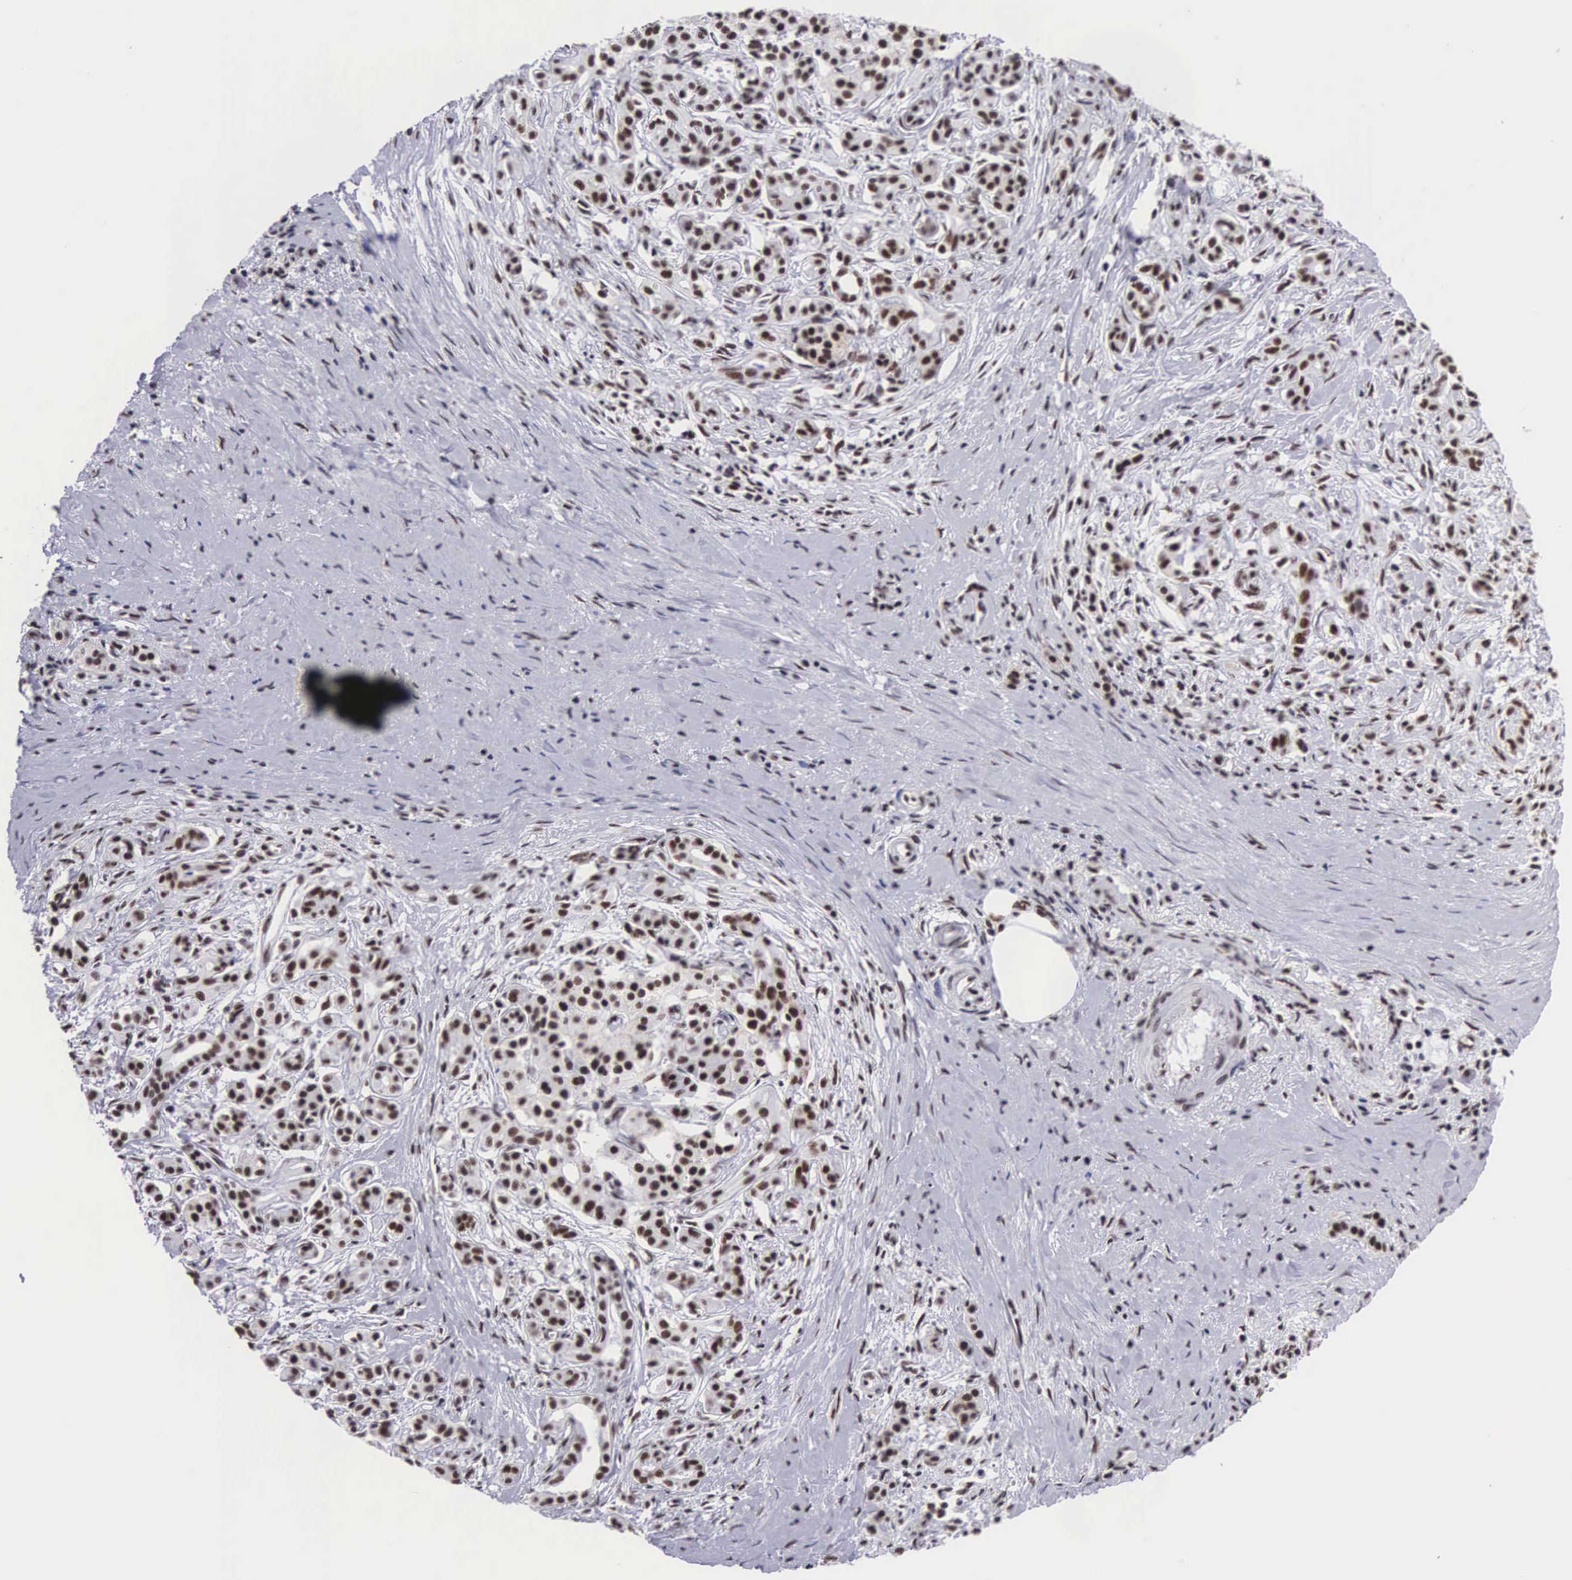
{"staining": {"intensity": "moderate", "quantity": ">75%", "location": "nuclear"}, "tissue": "pancreatic cancer", "cell_type": "Tumor cells", "image_type": "cancer", "snomed": [{"axis": "morphology", "description": "Adenocarcinoma, NOS"}, {"axis": "topography", "description": "Pancreas"}], "caption": "Immunohistochemical staining of human pancreatic cancer exhibits medium levels of moderate nuclear protein positivity in about >75% of tumor cells.", "gene": "SF3A1", "patient": {"sex": "male", "age": 59}}